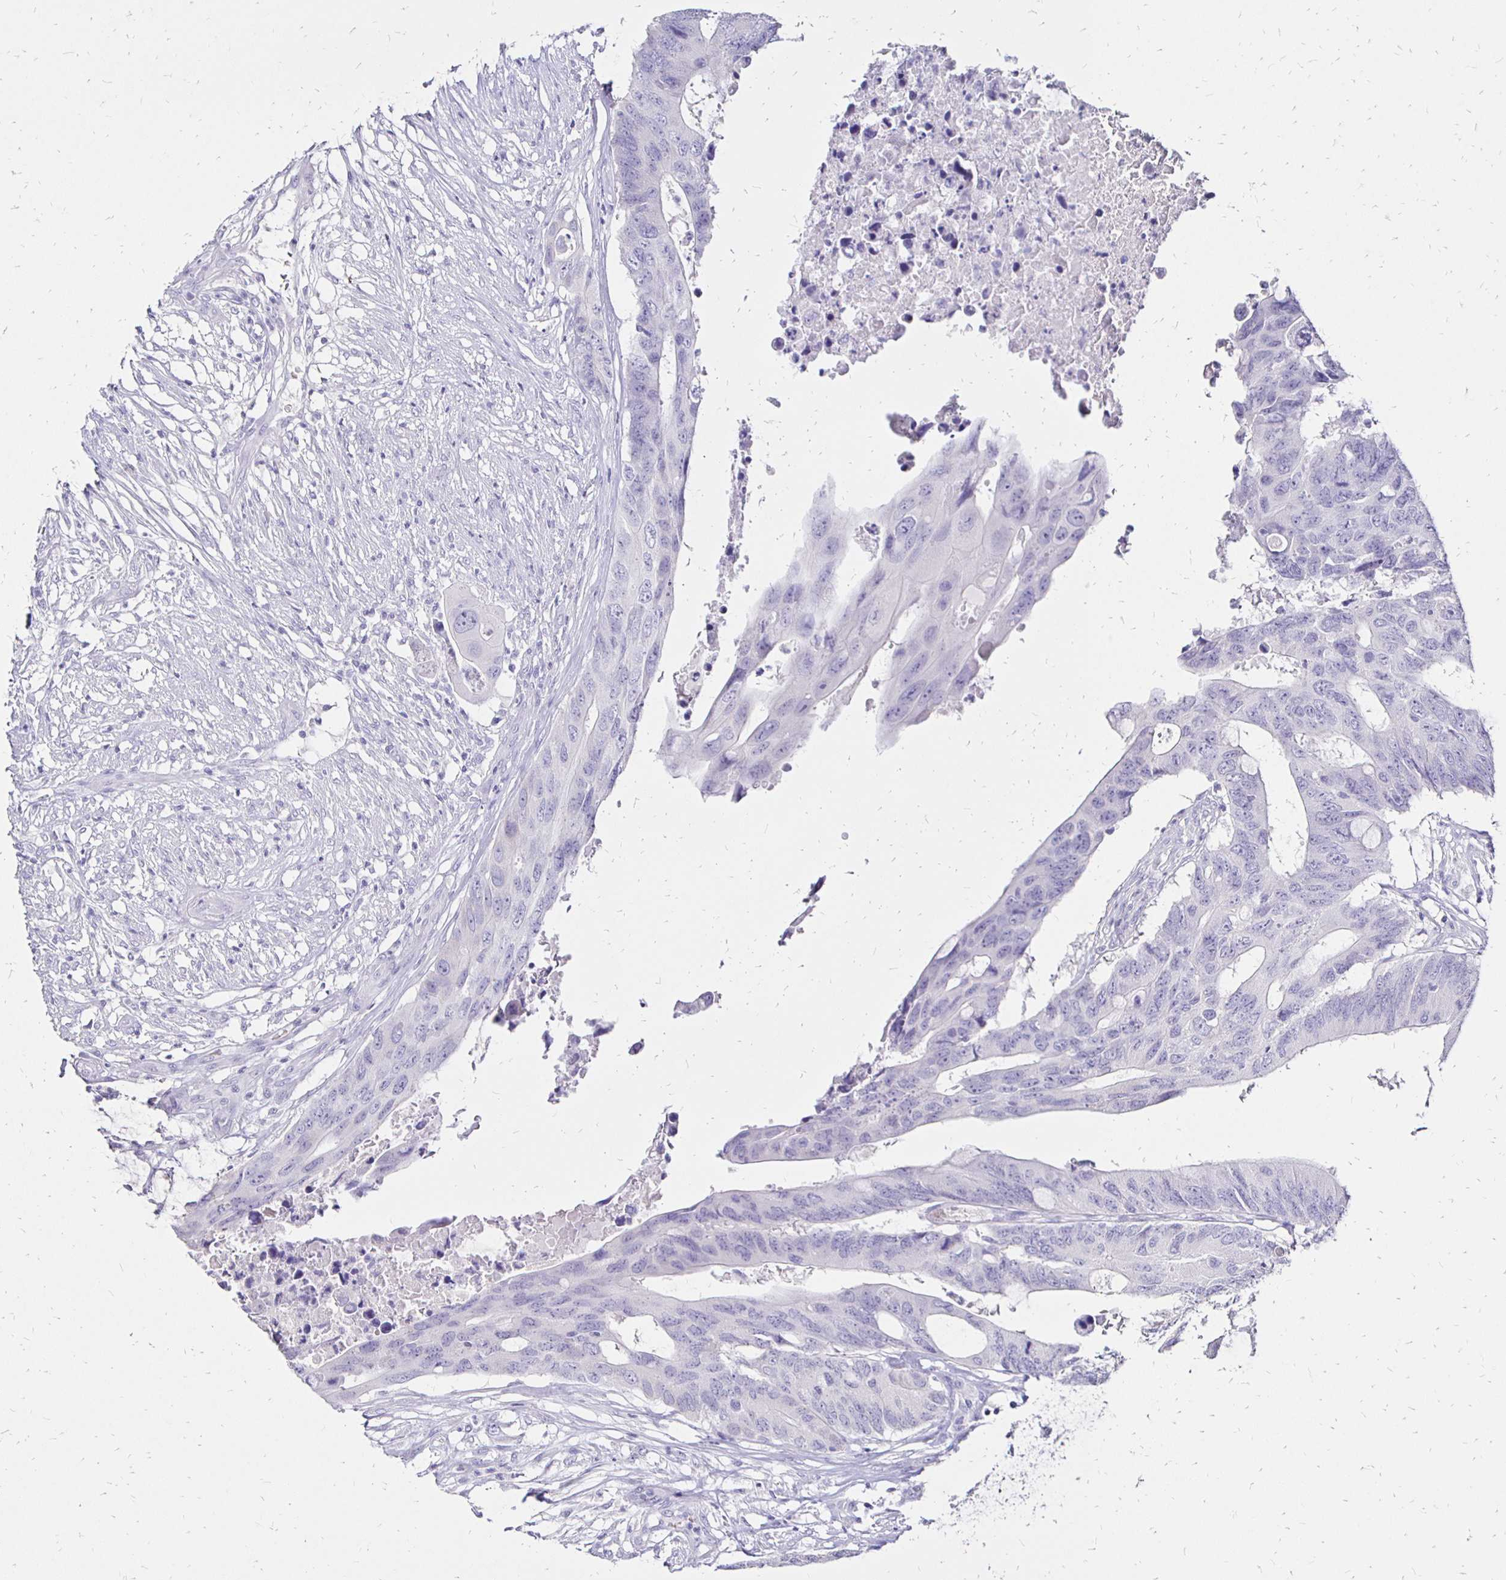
{"staining": {"intensity": "negative", "quantity": "none", "location": "none"}, "tissue": "colorectal cancer", "cell_type": "Tumor cells", "image_type": "cancer", "snomed": [{"axis": "morphology", "description": "Adenocarcinoma, NOS"}, {"axis": "topography", "description": "Colon"}], "caption": "Adenocarcinoma (colorectal) stained for a protein using immunohistochemistry exhibits no positivity tumor cells.", "gene": "IRGC", "patient": {"sex": "male", "age": 71}}